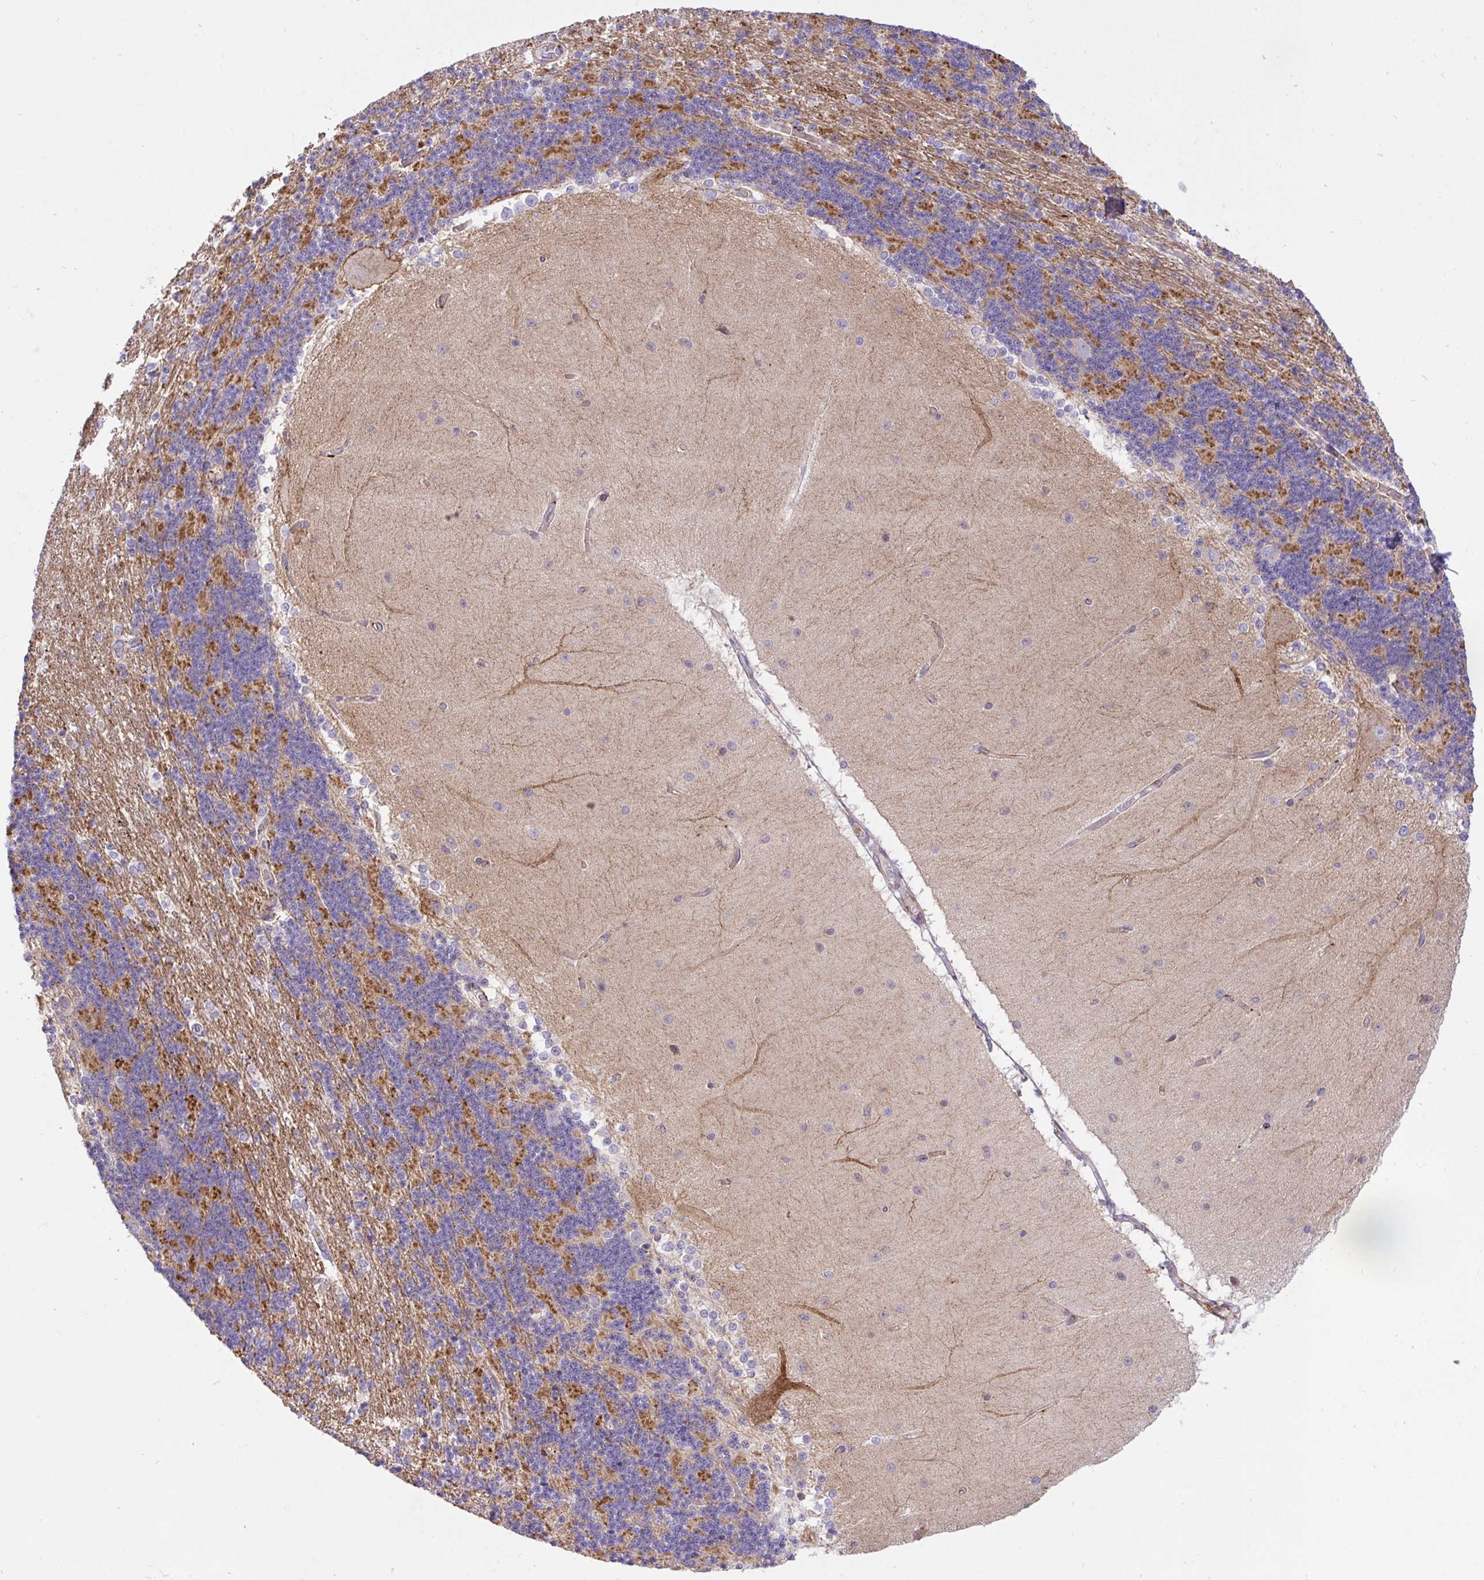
{"staining": {"intensity": "strong", "quantity": "25%-75%", "location": "cytoplasmic/membranous"}, "tissue": "cerebellum", "cell_type": "Cells in granular layer", "image_type": "normal", "snomed": [{"axis": "morphology", "description": "Normal tissue, NOS"}, {"axis": "topography", "description": "Cerebellum"}], "caption": "A high amount of strong cytoplasmic/membranous staining is identified in about 25%-75% of cells in granular layer in benign cerebellum.", "gene": "ERI1", "patient": {"sex": "female", "age": 54}}